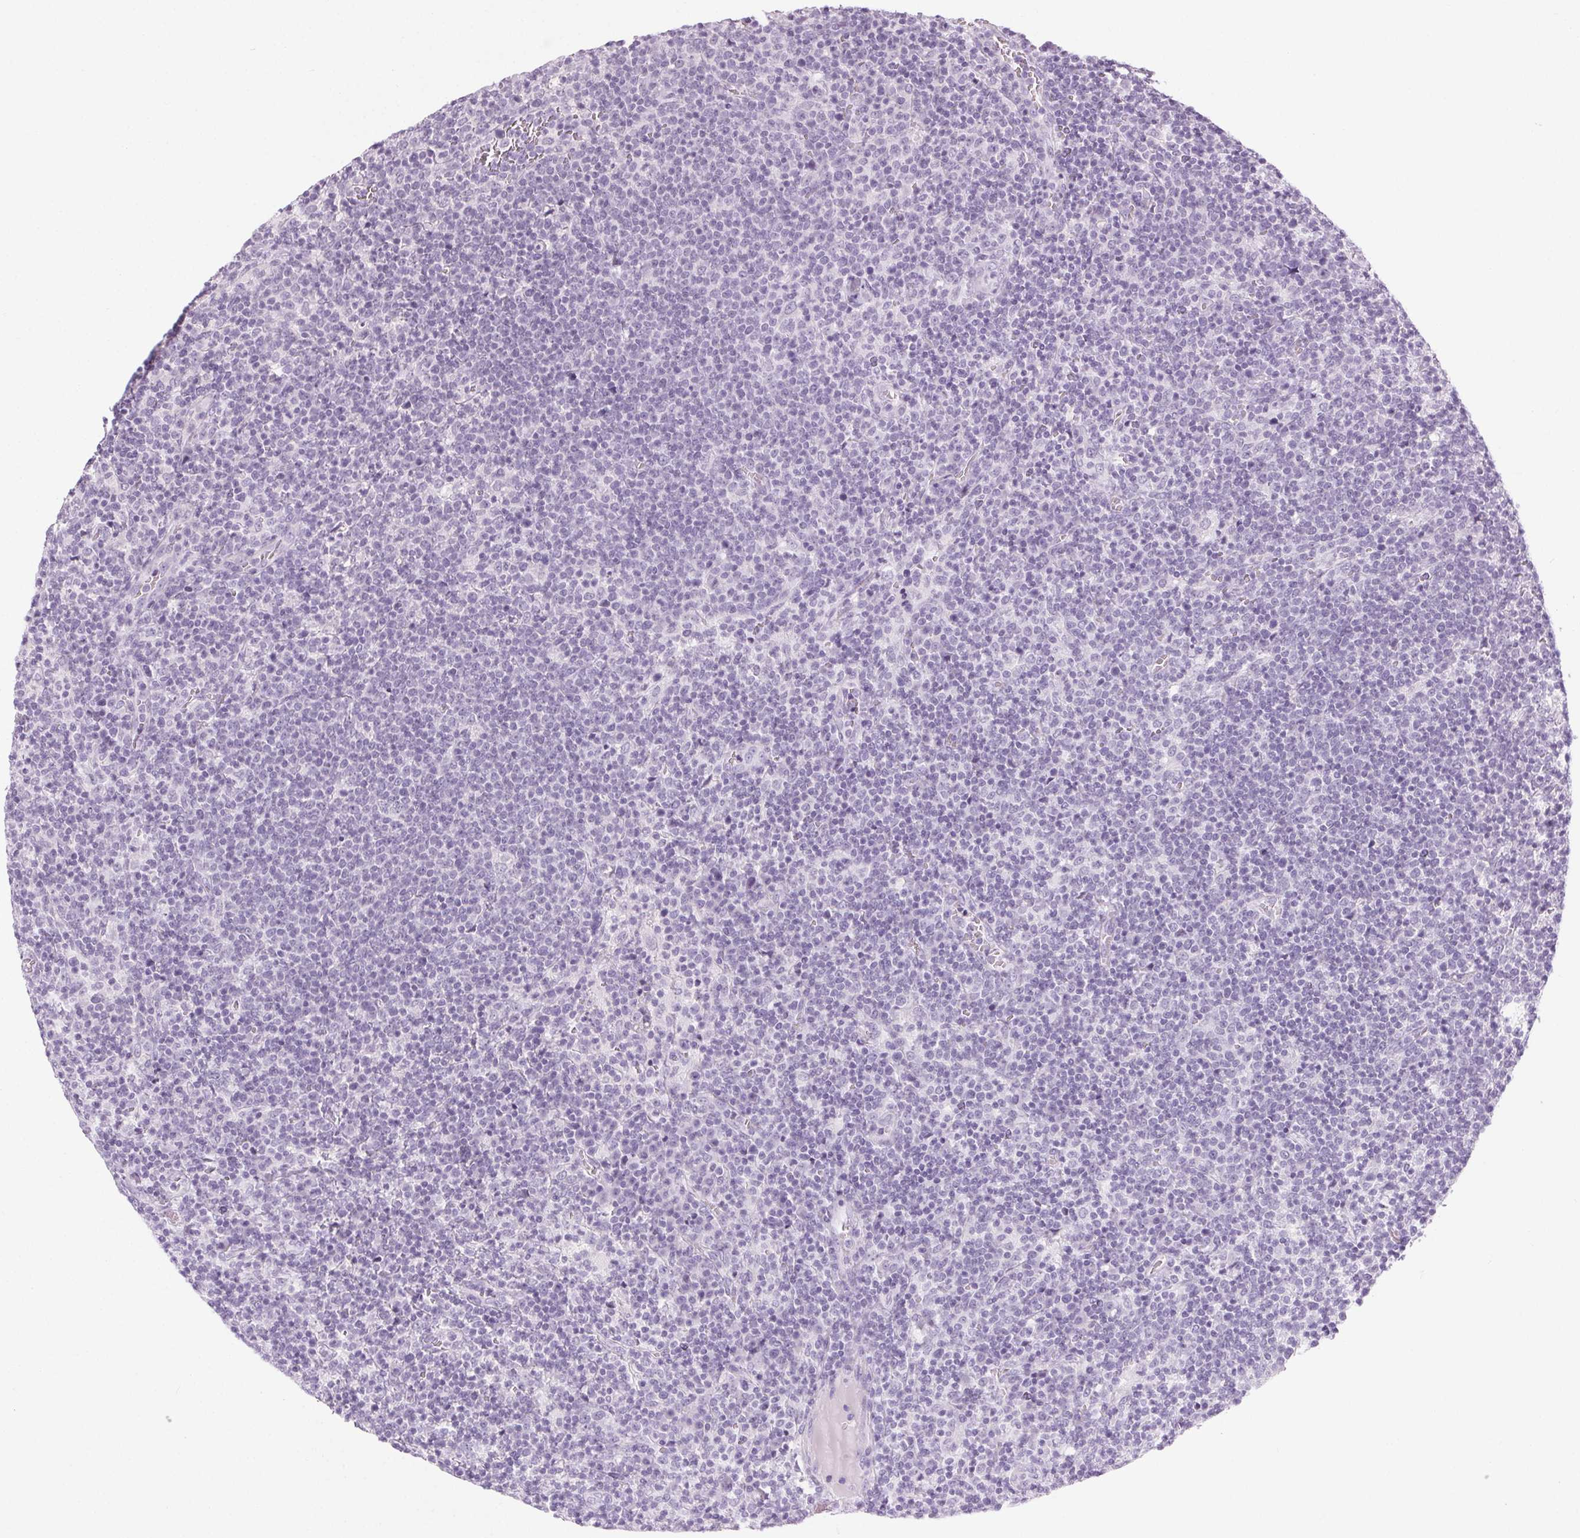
{"staining": {"intensity": "negative", "quantity": "none", "location": "none"}, "tissue": "lymphoma", "cell_type": "Tumor cells", "image_type": "cancer", "snomed": [{"axis": "morphology", "description": "Malignant lymphoma, non-Hodgkin's type, High grade"}, {"axis": "topography", "description": "Lymph node"}], "caption": "Immunohistochemistry image of neoplastic tissue: malignant lymphoma, non-Hodgkin's type (high-grade) stained with DAB demonstrates no significant protein expression in tumor cells.", "gene": "LRP2", "patient": {"sex": "male", "age": 61}}